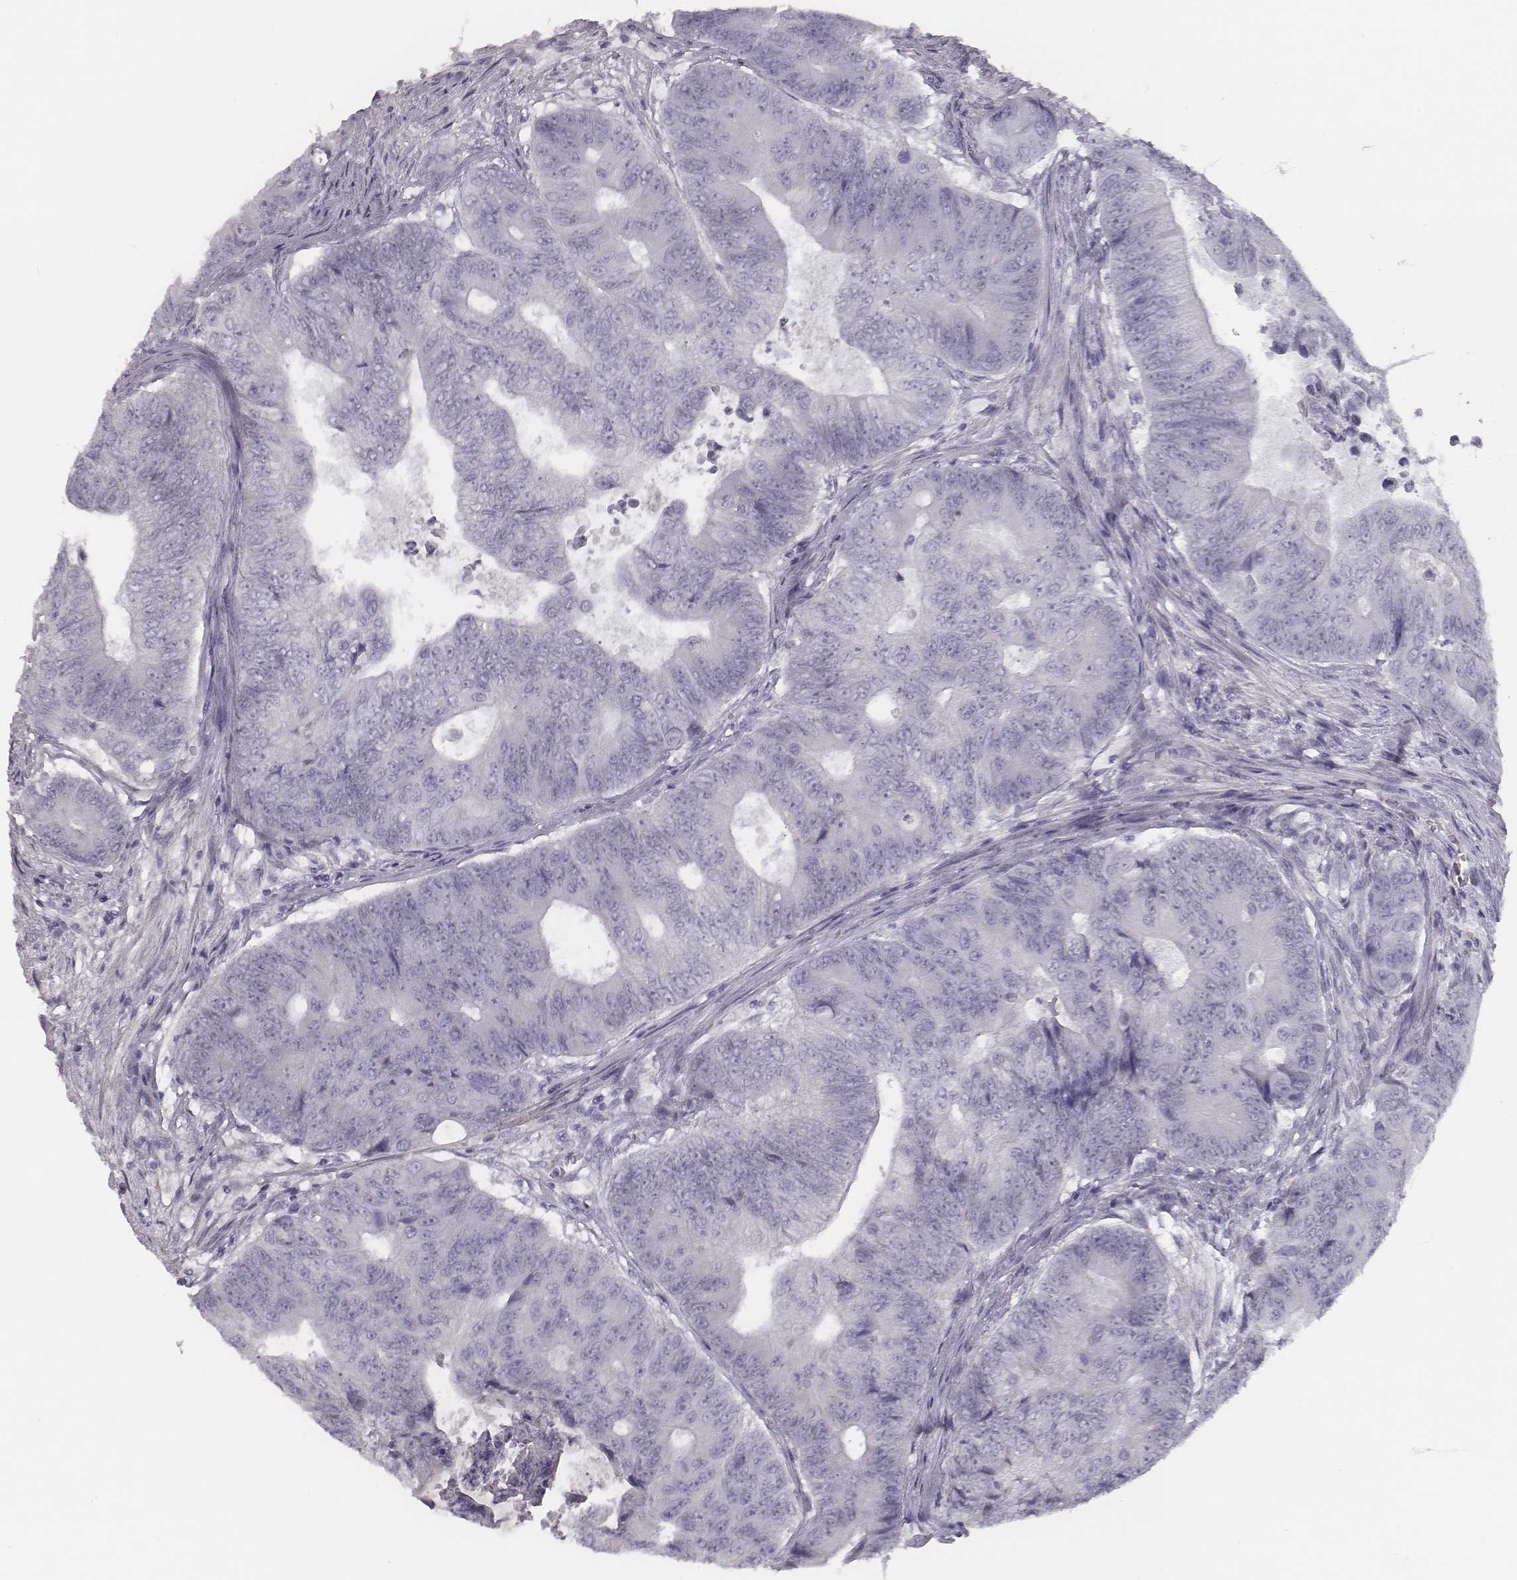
{"staining": {"intensity": "negative", "quantity": "none", "location": "none"}, "tissue": "colorectal cancer", "cell_type": "Tumor cells", "image_type": "cancer", "snomed": [{"axis": "morphology", "description": "Adenocarcinoma, NOS"}, {"axis": "topography", "description": "Colon"}], "caption": "This is an immunohistochemistry (IHC) image of human colorectal adenocarcinoma. There is no positivity in tumor cells.", "gene": "SEPTIN14", "patient": {"sex": "female", "age": 48}}